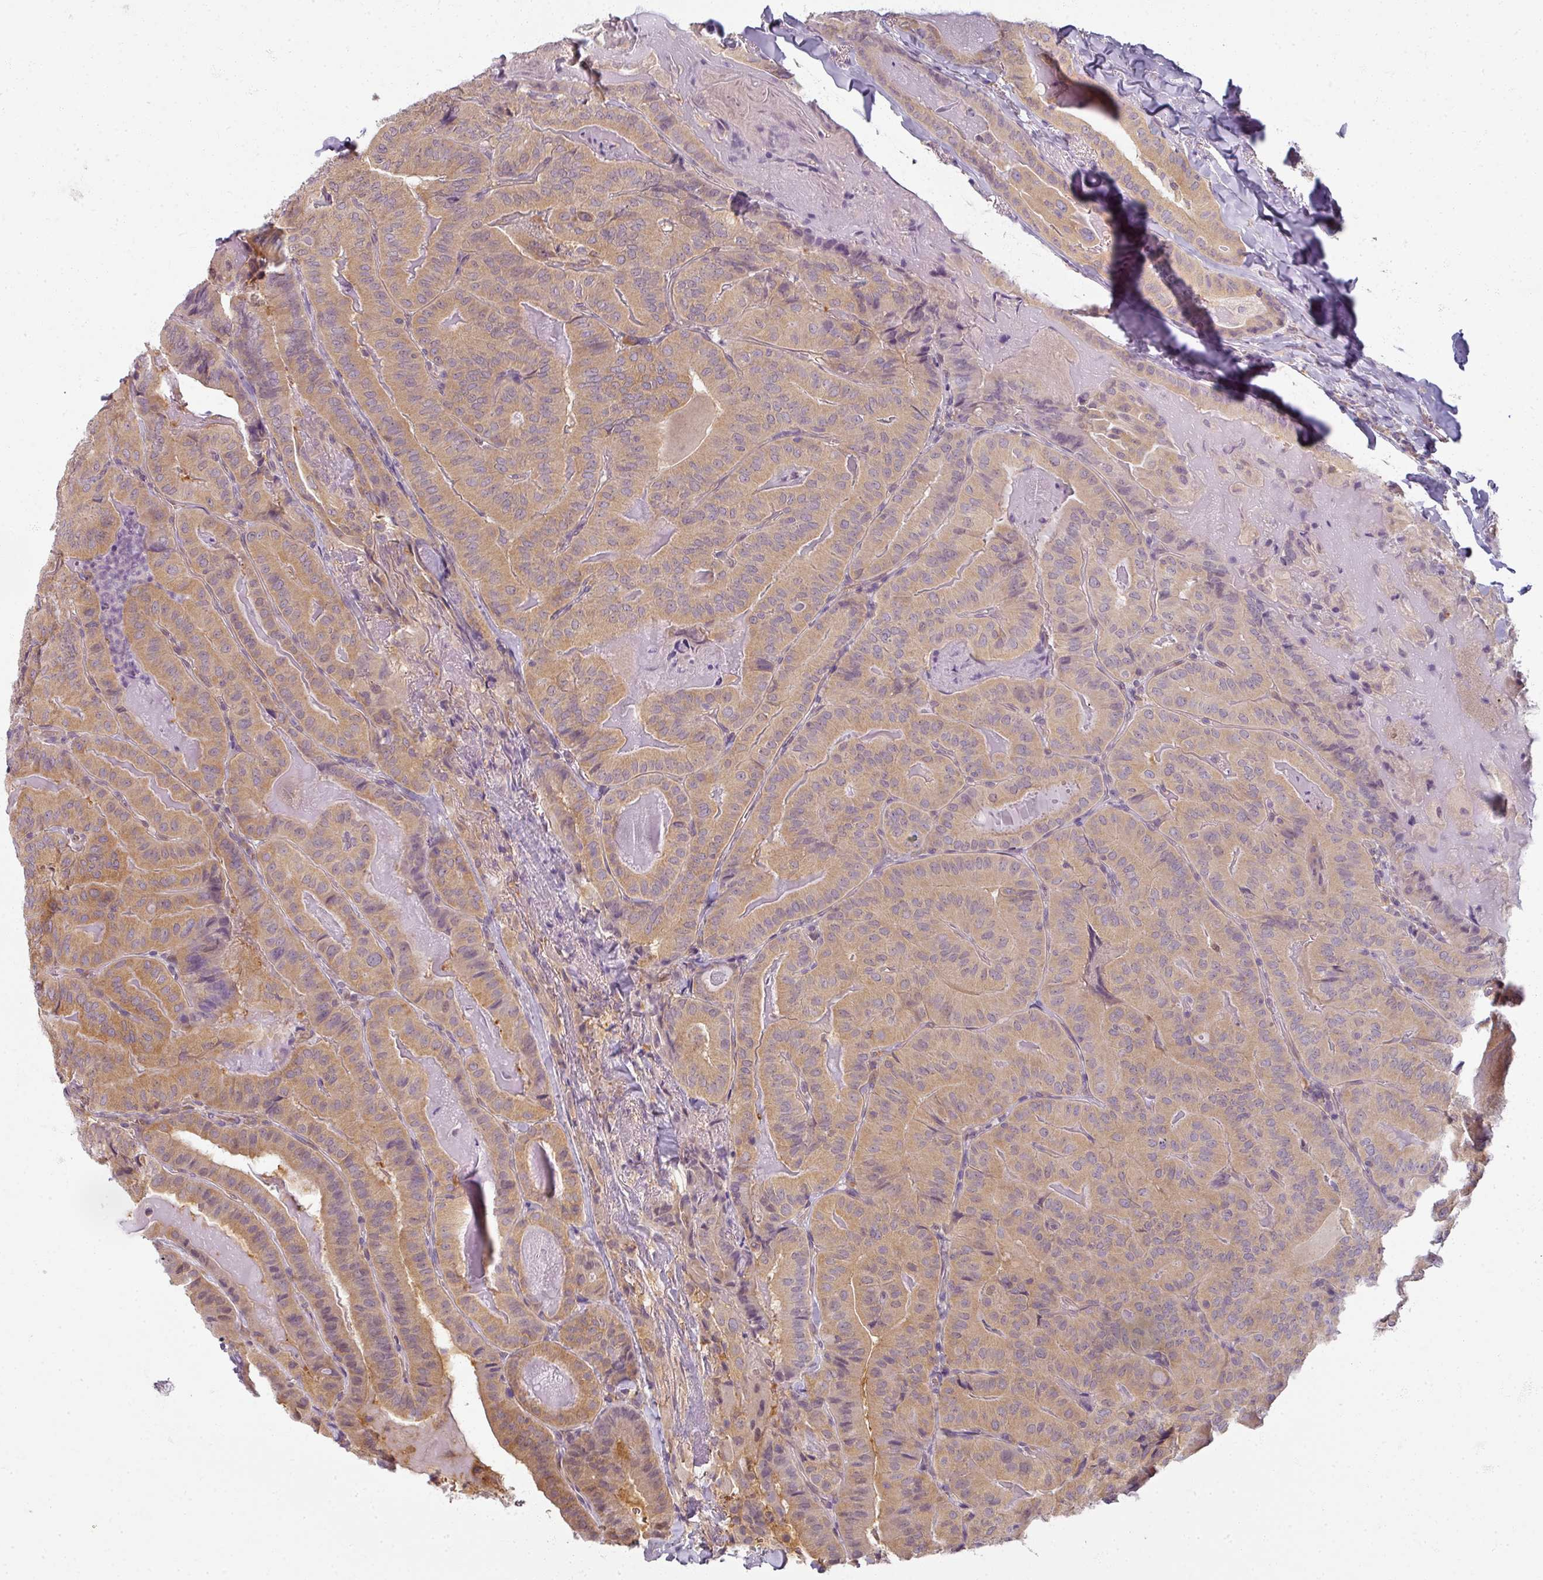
{"staining": {"intensity": "moderate", "quantity": ">75%", "location": "cytoplasmic/membranous"}, "tissue": "thyroid cancer", "cell_type": "Tumor cells", "image_type": "cancer", "snomed": [{"axis": "morphology", "description": "Papillary adenocarcinoma, NOS"}, {"axis": "topography", "description": "Thyroid gland"}], "caption": "Immunohistochemistry micrograph of papillary adenocarcinoma (thyroid) stained for a protein (brown), which demonstrates medium levels of moderate cytoplasmic/membranous positivity in approximately >75% of tumor cells.", "gene": "AGPAT4", "patient": {"sex": "female", "age": 68}}